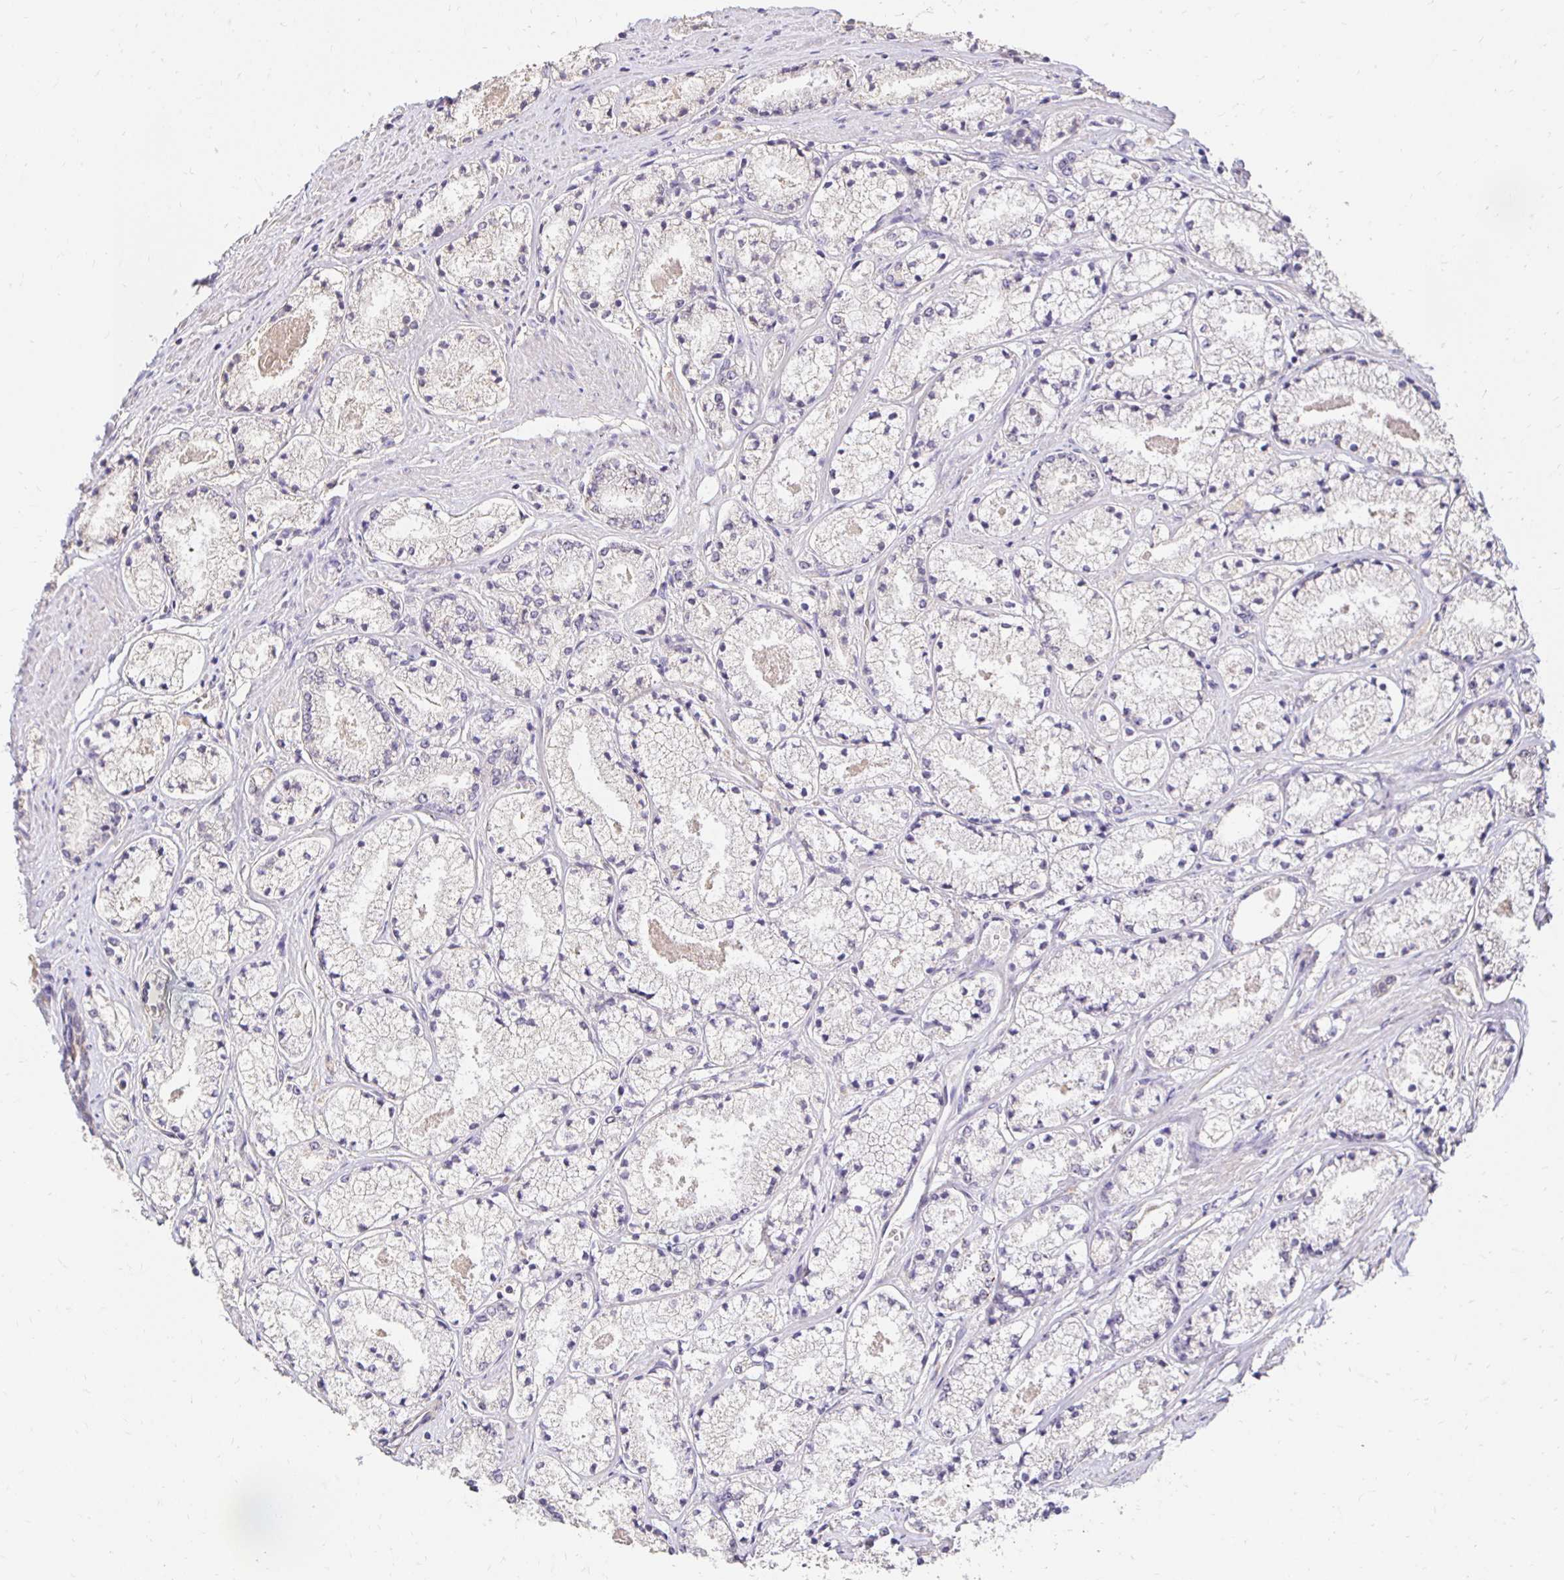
{"staining": {"intensity": "negative", "quantity": "none", "location": "none"}, "tissue": "prostate cancer", "cell_type": "Tumor cells", "image_type": "cancer", "snomed": [{"axis": "morphology", "description": "Adenocarcinoma, High grade"}, {"axis": "topography", "description": "Prostate"}], "caption": "IHC of human prostate cancer (adenocarcinoma (high-grade)) displays no positivity in tumor cells. (Brightfield microscopy of DAB (3,3'-diaminobenzidine) IHC at high magnification).", "gene": "PNPLA3", "patient": {"sex": "male", "age": 63}}